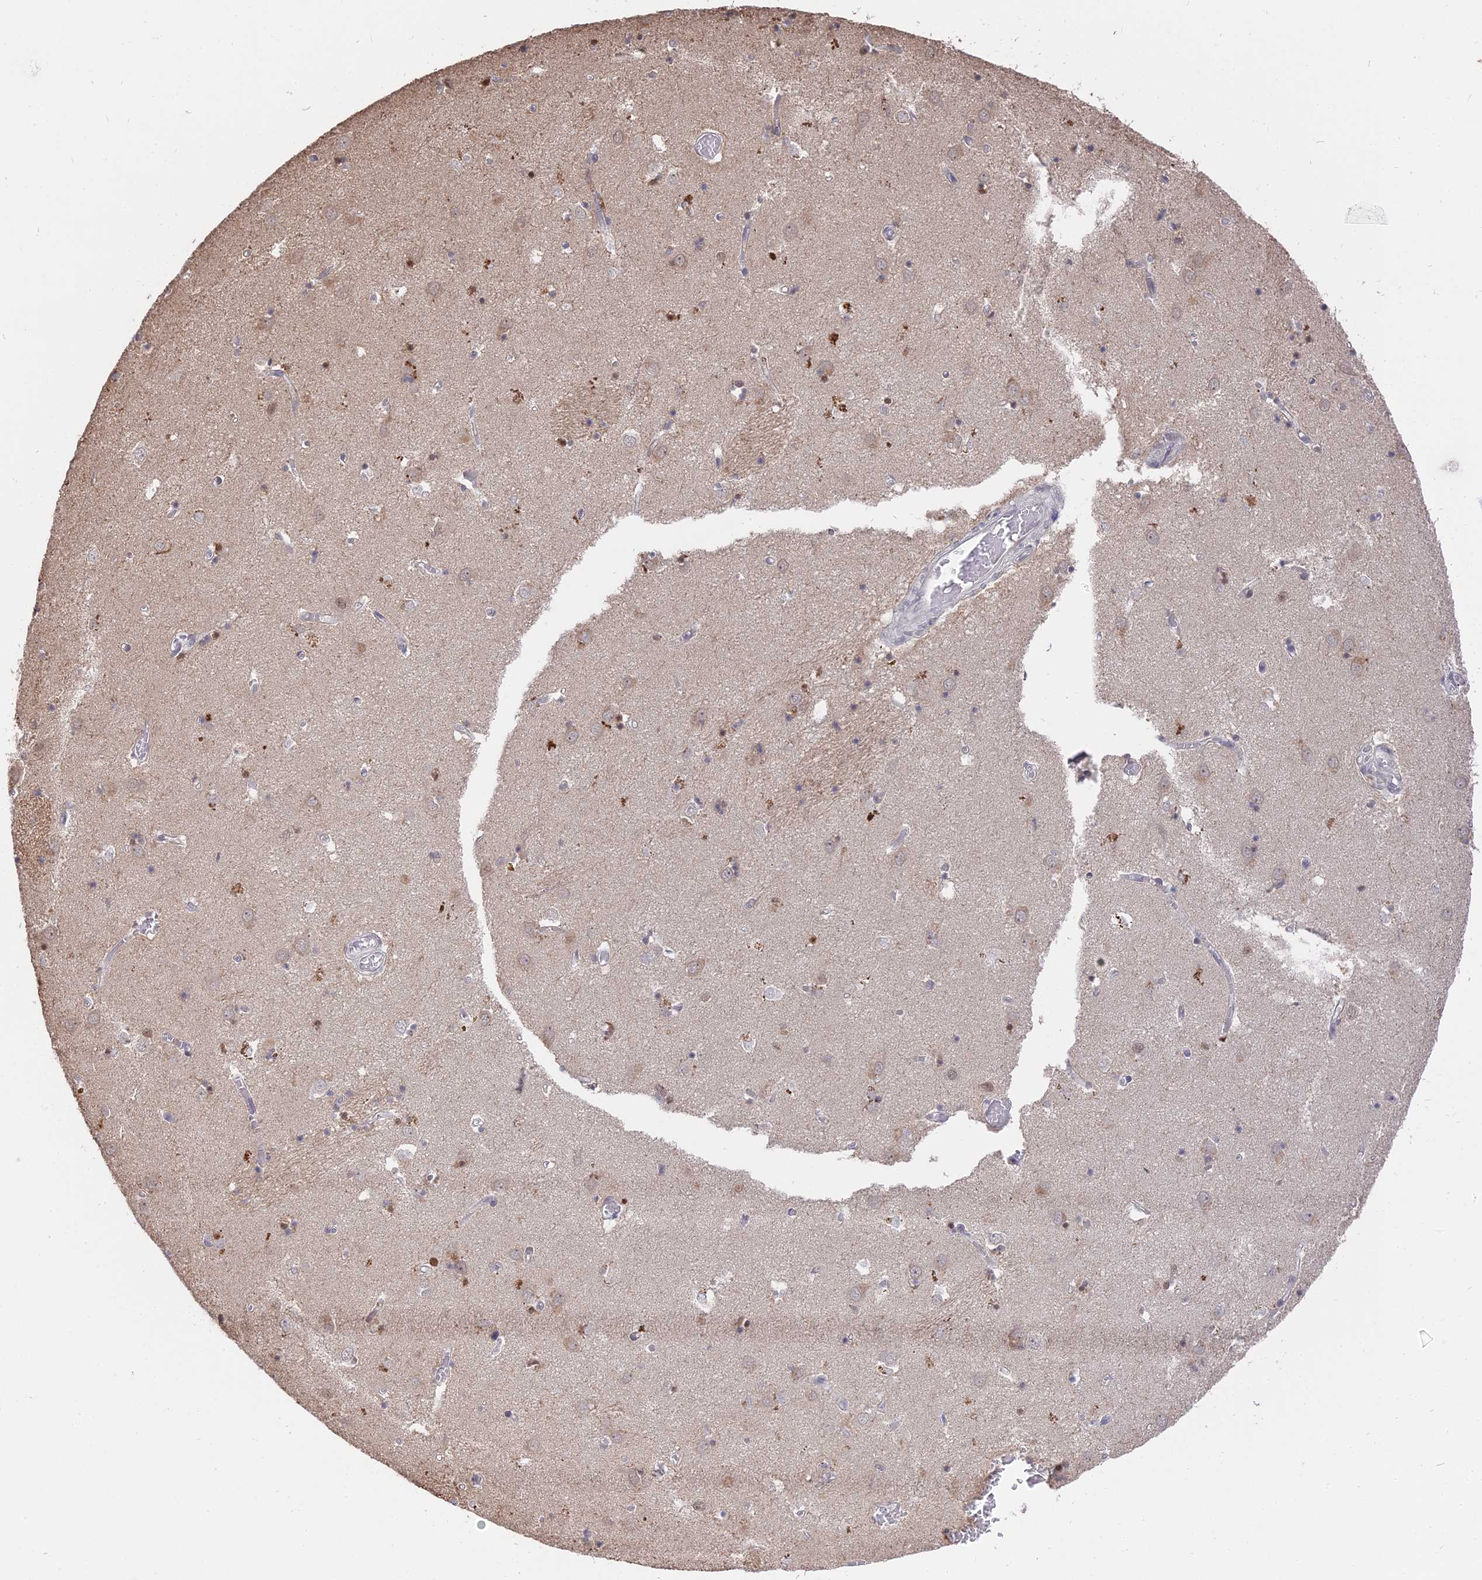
{"staining": {"intensity": "moderate", "quantity": "25%-75%", "location": "nuclear"}, "tissue": "caudate", "cell_type": "Glial cells", "image_type": "normal", "snomed": [{"axis": "morphology", "description": "Normal tissue, NOS"}, {"axis": "topography", "description": "Lateral ventricle wall"}], "caption": "Normal caudate reveals moderate nuclear staining in about 25%-75% of glial cells (DAB = brown stain, brightfield microscopy at high magnification)..", "gene": "NR1H3", "patient": {"sex": "male", "age": 70}}